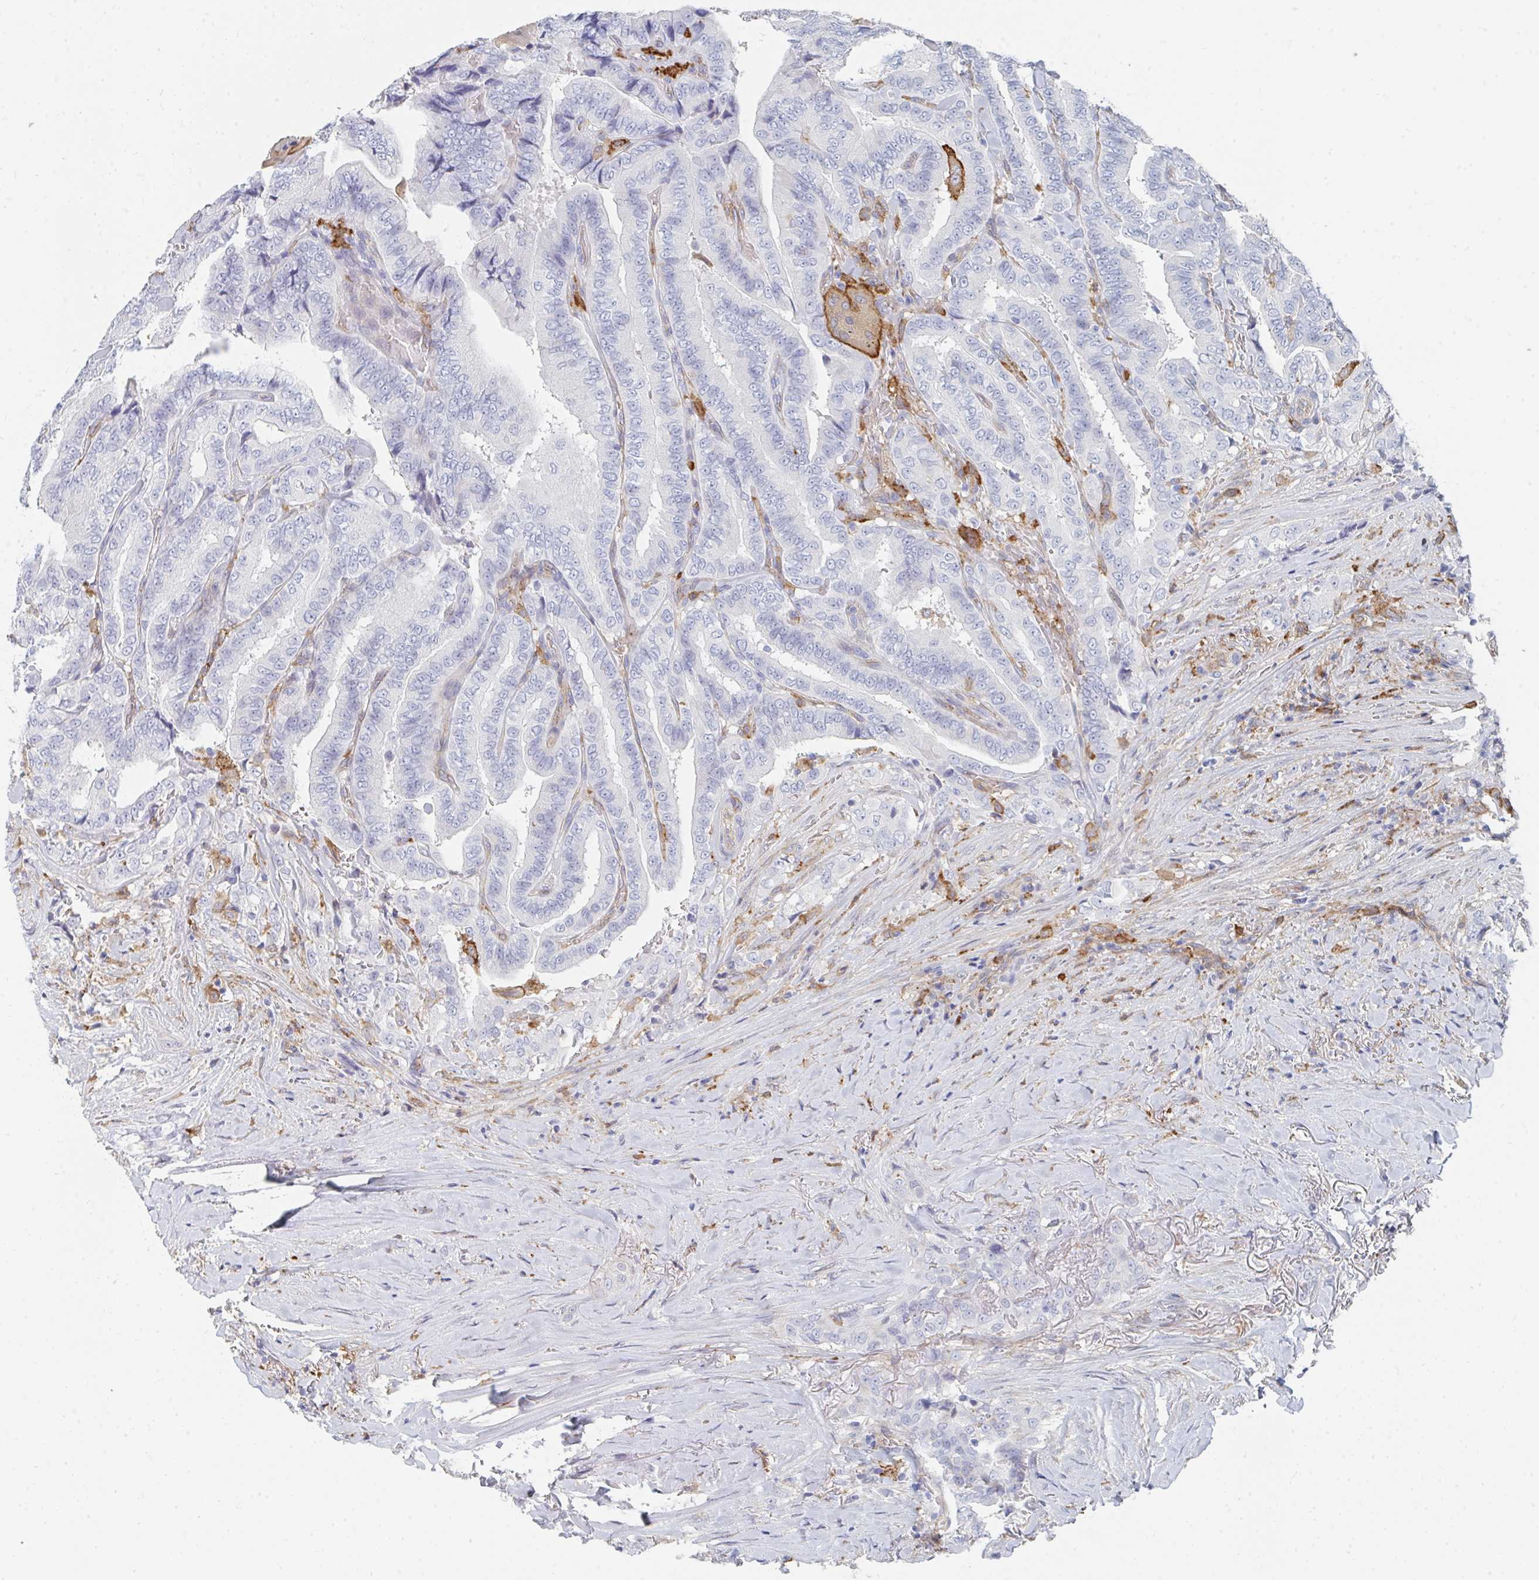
{"staining": {"intensity": "negative", "quantity": "none", "location": "none"}, "tissue": "thyroid cancer", "cell_type": "Tumor cells", "image_type": "cancer", "snomed": [{"axis": "morphology", "description": "Papillary adenocarcinoma, NOS"}, {"axis": "topography", "description": "Thyroid gland"}], "caption": "This is a photomicrograph of immunohistochemistry (IHC) staining of thyroid cancer, which shows no expression in tumor cells.", "gene": "DAB2", "patient": {"sex": "male", "age": 61}}